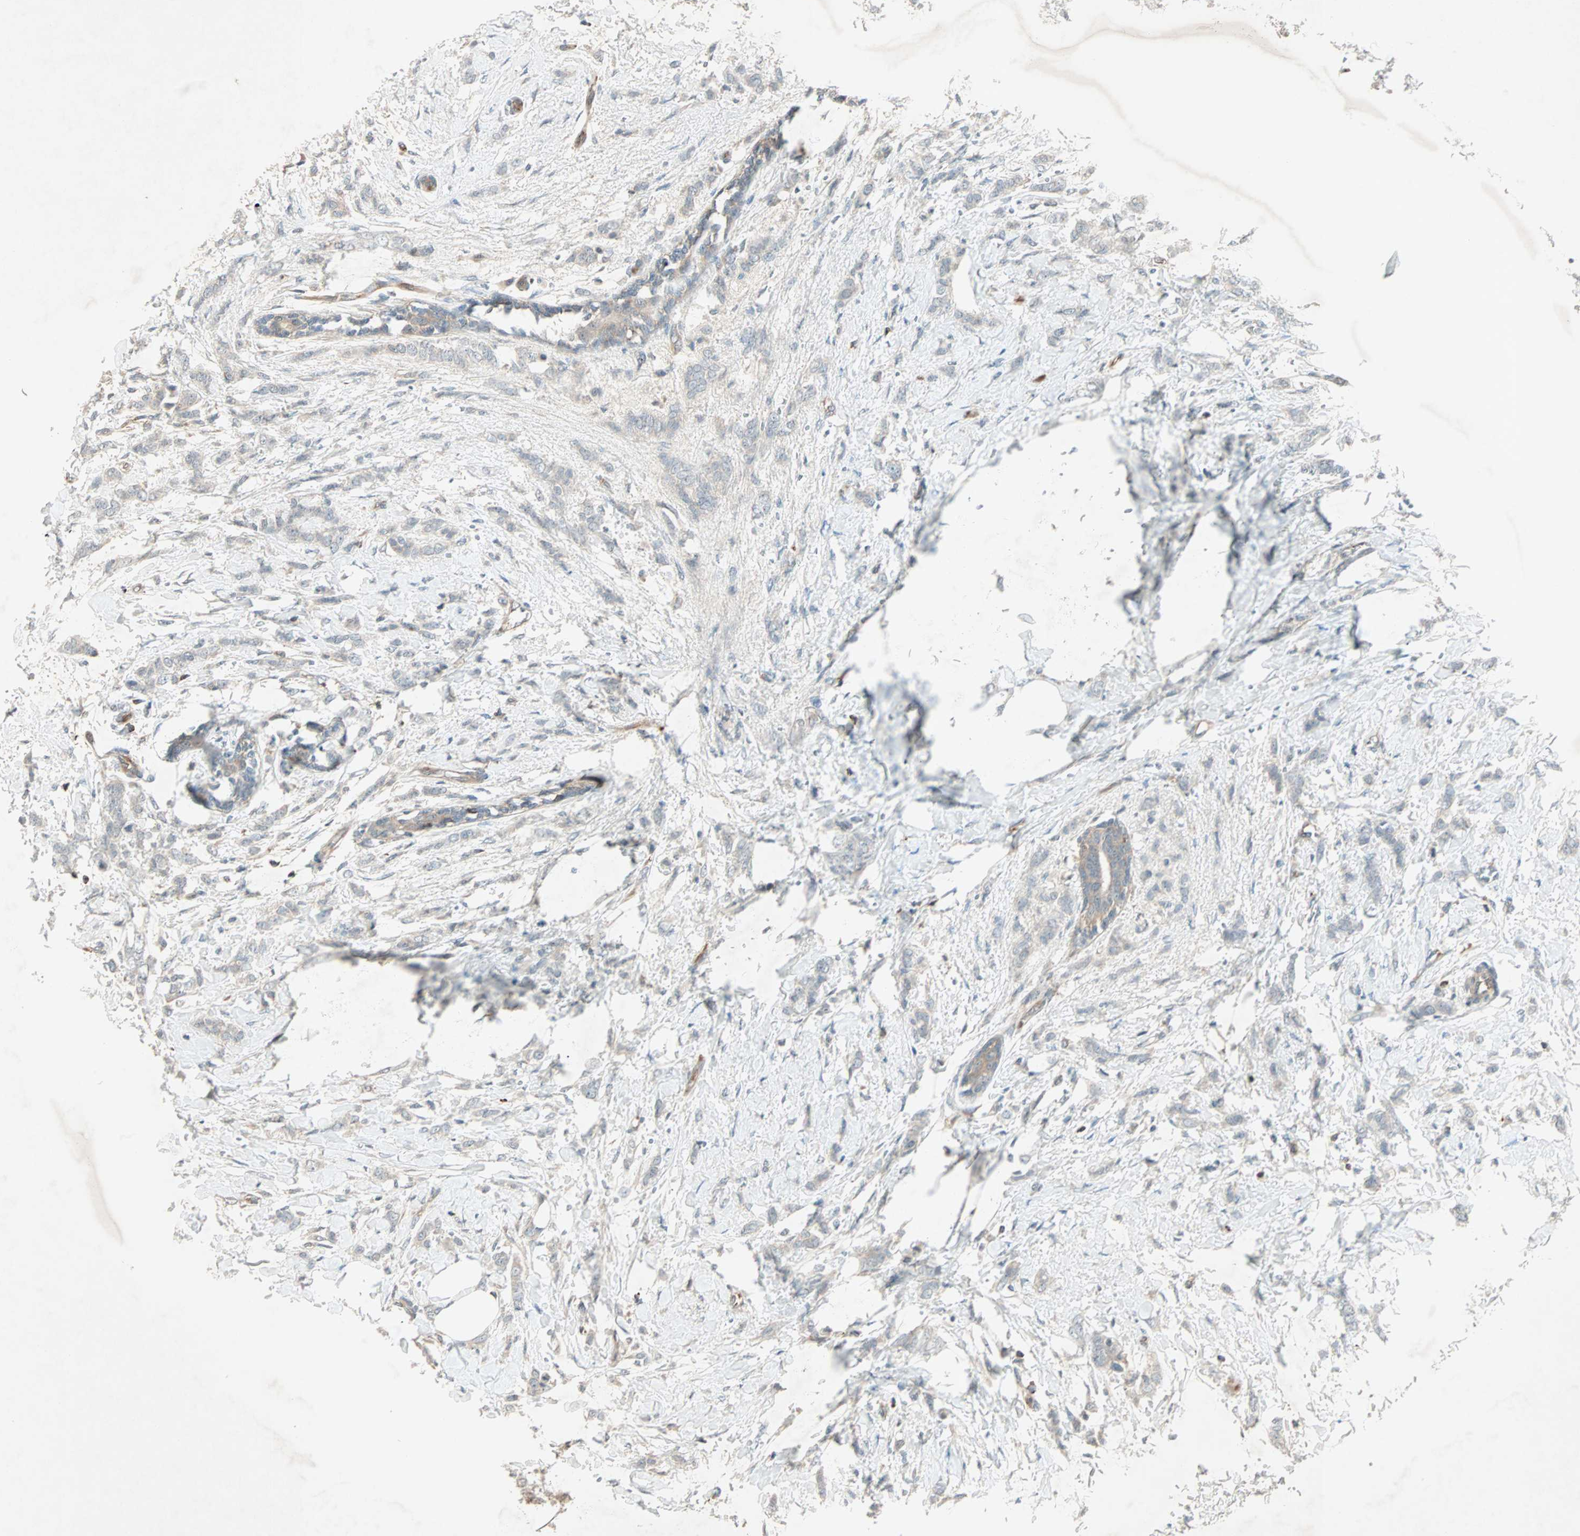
{"staining": {"intensity": "weak", "quantity": ">75%", "location": "cytoplasmic/membranous"}, "tissue": "breast cancer", "cell_type": "Tumor cells", "image_type": "cancer", "snomed": [{"axis": "morphology", "description": "Lobular carcinoma, in situ"}, {"axis": "morphology", "description": "Lobular carcinoma"}, {"axis": "topography", "description": "Breast"}], "caption": "Lobular carcinoma in situ (breast) tissue shows weak cytoplasmic/membranous expression in approximately >75% of tumor cells", "gene": "TEC", "patient": {"sex": "female", "age": 41}}